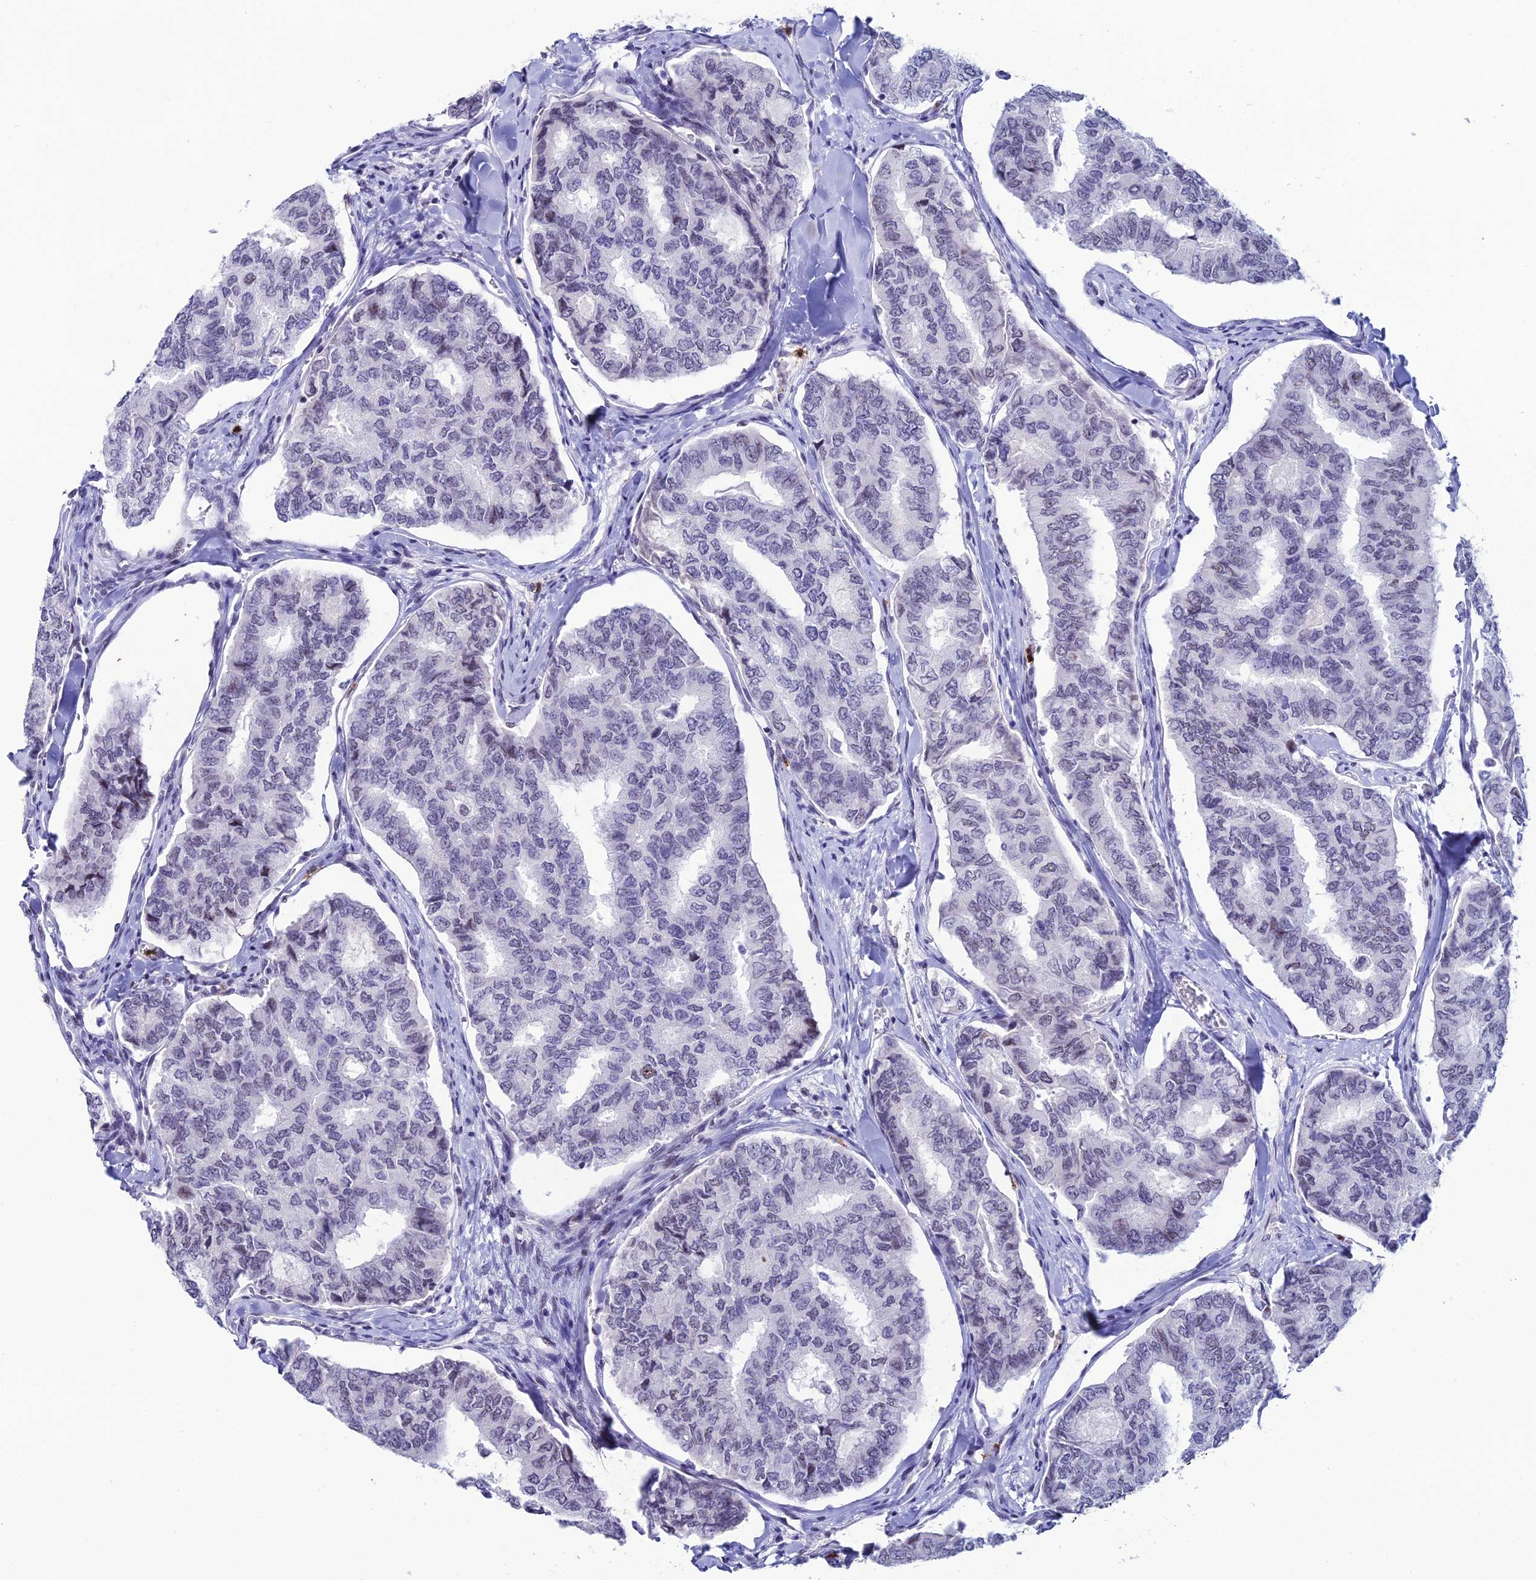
{"staining": {"intensity": "negative", "quantity": "none", "location": "none"}, "tissue": "thyroid cancer", "cell_type": "Tumor cells", "image_type": "cancer", "snomed": [{"axis": "morphology", "description": "Papillary adenocarcinoma, NOS"}, {"axis": "topography", "description": "Thyroid gland"}], "caption": "DAB immunohistochemical staining of thyroid papillary adenocarcinoma demonstrates no significant positivity in tumor cells.", "gene": "MFSD2B", "patient": {"sex": "female", "age": 35}}